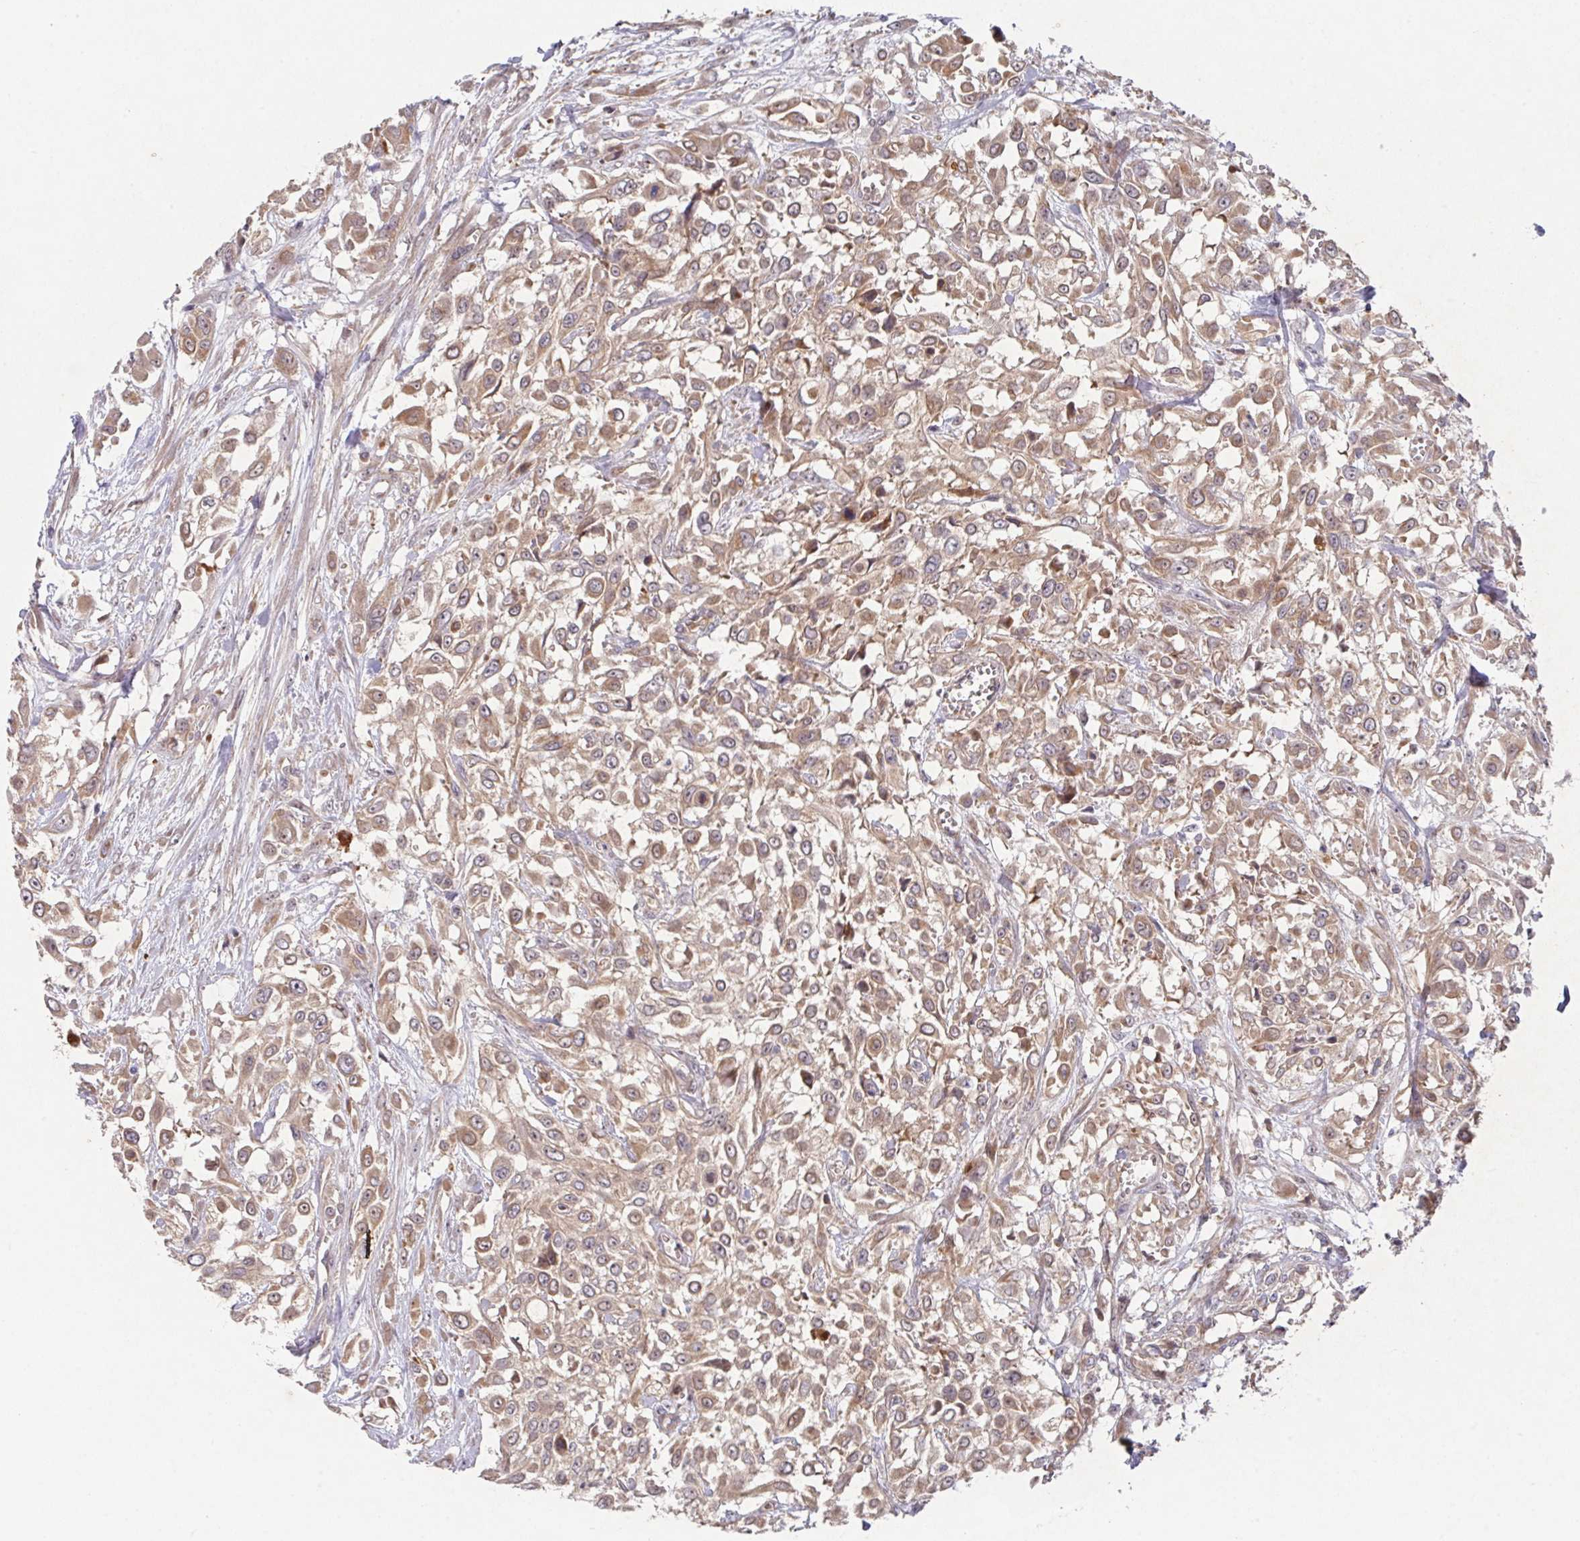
{"staining": {"intensity": "moderate", "quantity": ">75%", "location": "cytoplasmic/membranous"}, "tissue": "urothelial cancer", "cell_type": "Tumor cells", "image_type": "cancer", "snomed": [{"axis": "morphology", "description": "Urothelial carcinoma, High grade"}, {"axis": "topography", "description": "Urinary bladder"}], "caption": "This is an image of immunohistochemistry (IHC) staining of high-grade urothelial carcinoma, which shows moderate expression in the cytoplasmic/membranous of tumor cells.", "gene": "TRIM14", "patient": {"sex": "male", "age": 57}}